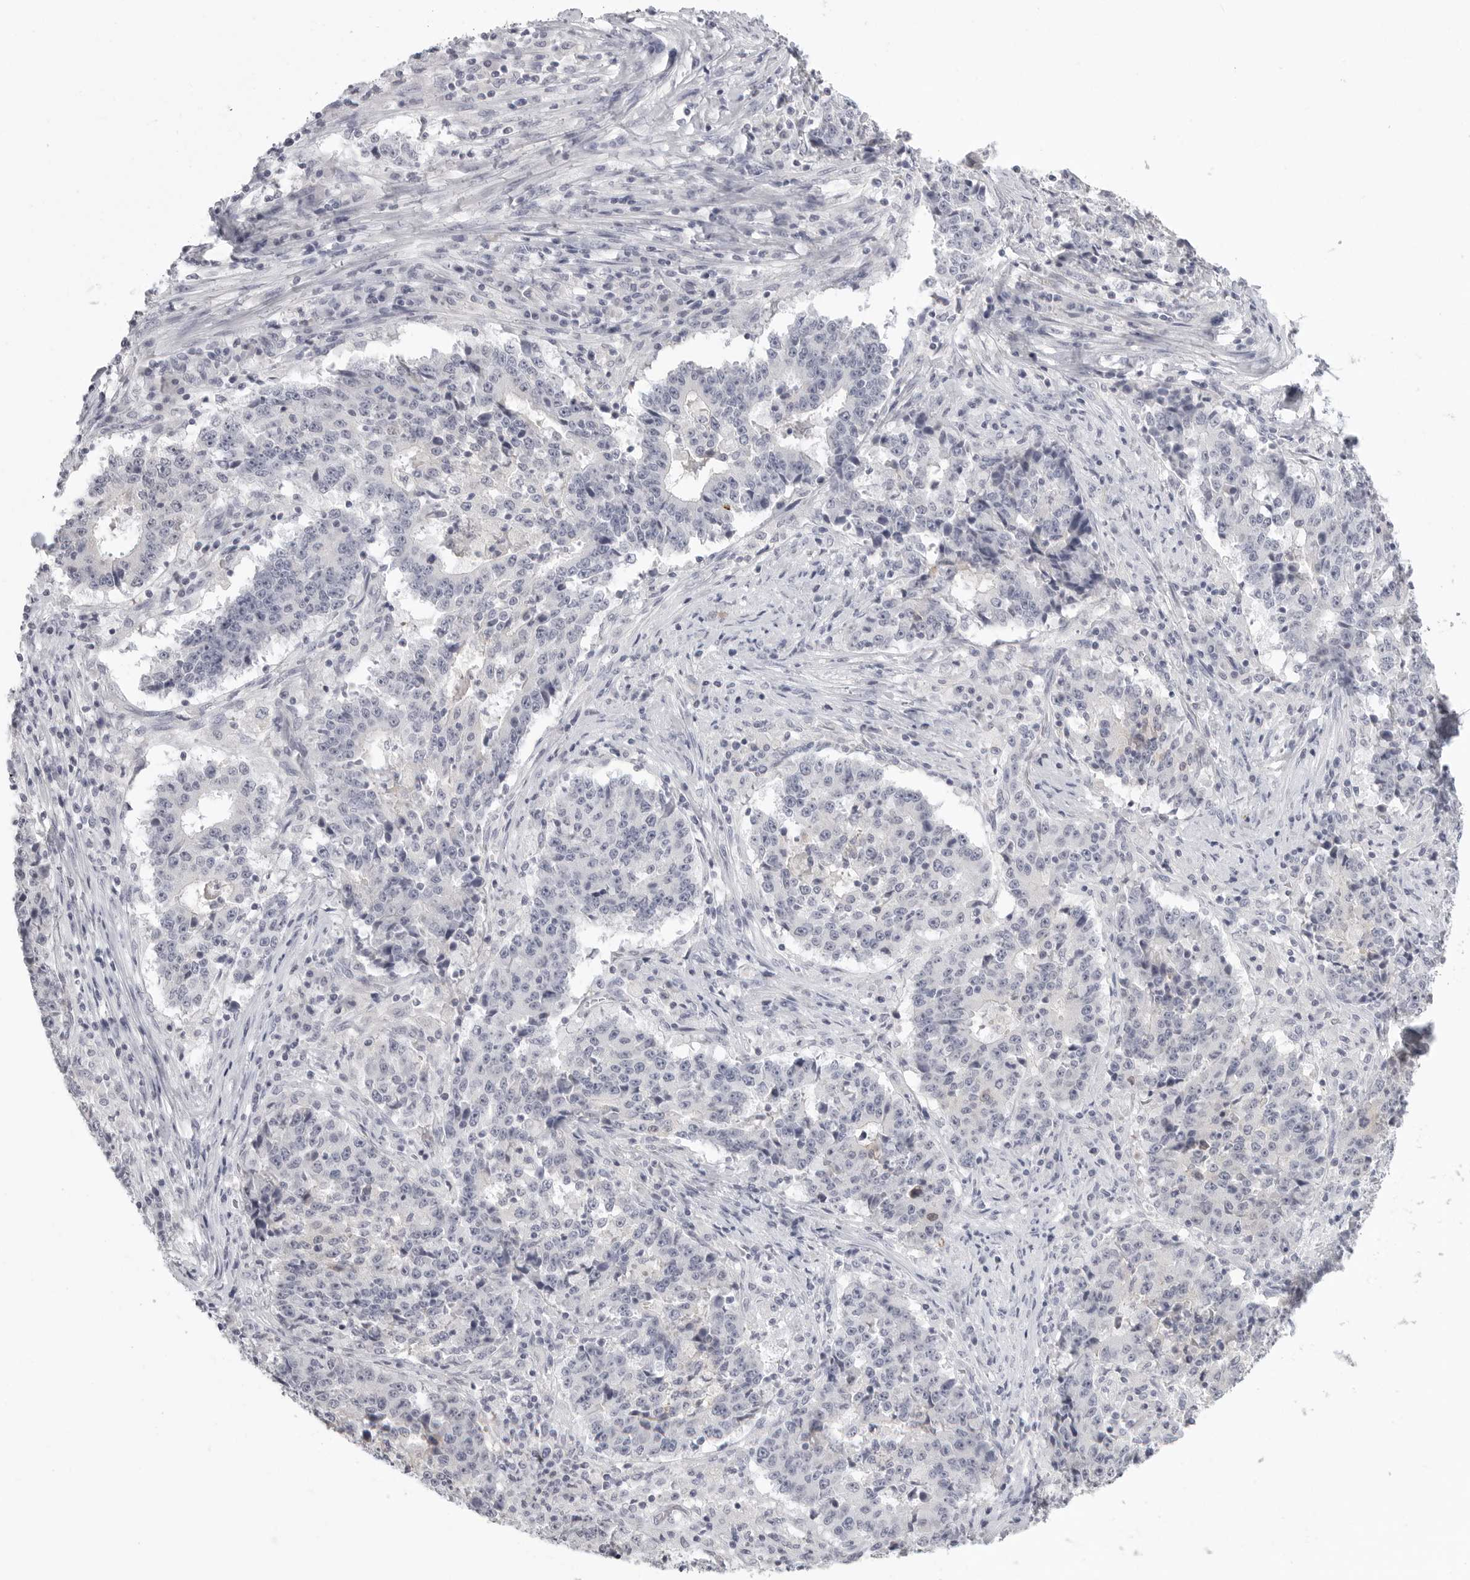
{"staining": {"intensity": "negative", "quantity": "none", "location": "none"}, "tissue": "stomach cancer", "cell_type": "Tumor cells", "image_type": "cancer", "snomed": [{"axis": "morphology", "description": "Adenocarcinoma, NOS"}, {"axis": "topography", "description": "Stomach"}], "caption": "DAB immunohistochemical staining of stomach adenocarcinoma demonstrates no significant staining in tumor cells. Brightfield microscopy of IHC stained with DAB (brown) and hematoxylin (blue), captured at high magnification.", "gene": "HMGCS2", "patient": {"sex": "male", "age": 59}}